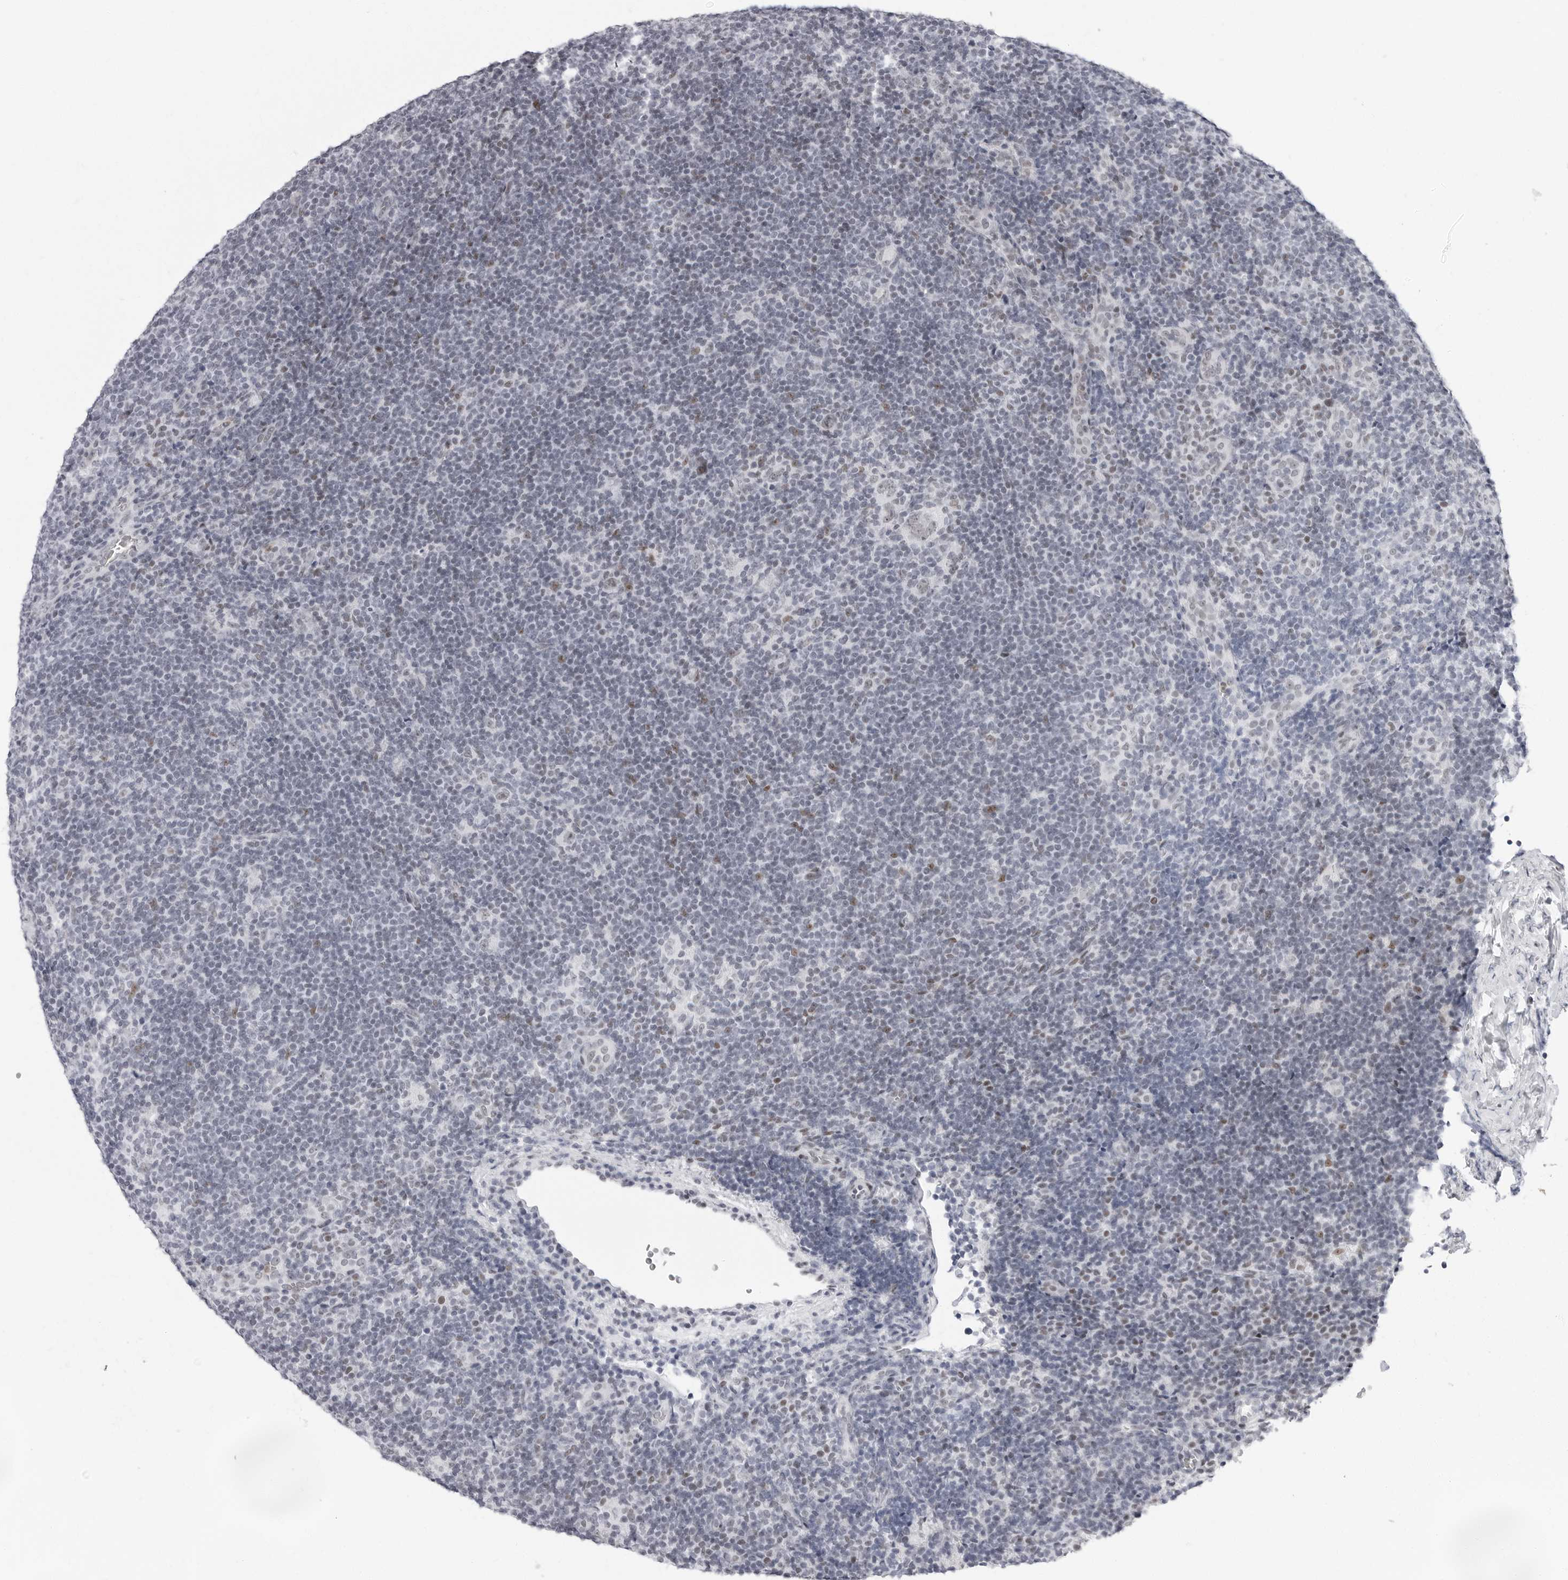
{"staining": {"intensity": "negative", "quantity": "none", "location": "none"}, "tissue": "lymphoma", "cell_type": "Tumor cells", "image_type": "cancer", "snomed": [{"axis": "morphology", "description": "Hodgkin's disease, NOS"}, {"axis": "topography", "description": "Lymph node"}], "caption": "Tumor cells are negative for brown protein staining in lymphoma.", "gene": "VEZF1", "patient": {"sex": "female", "age": 57}}